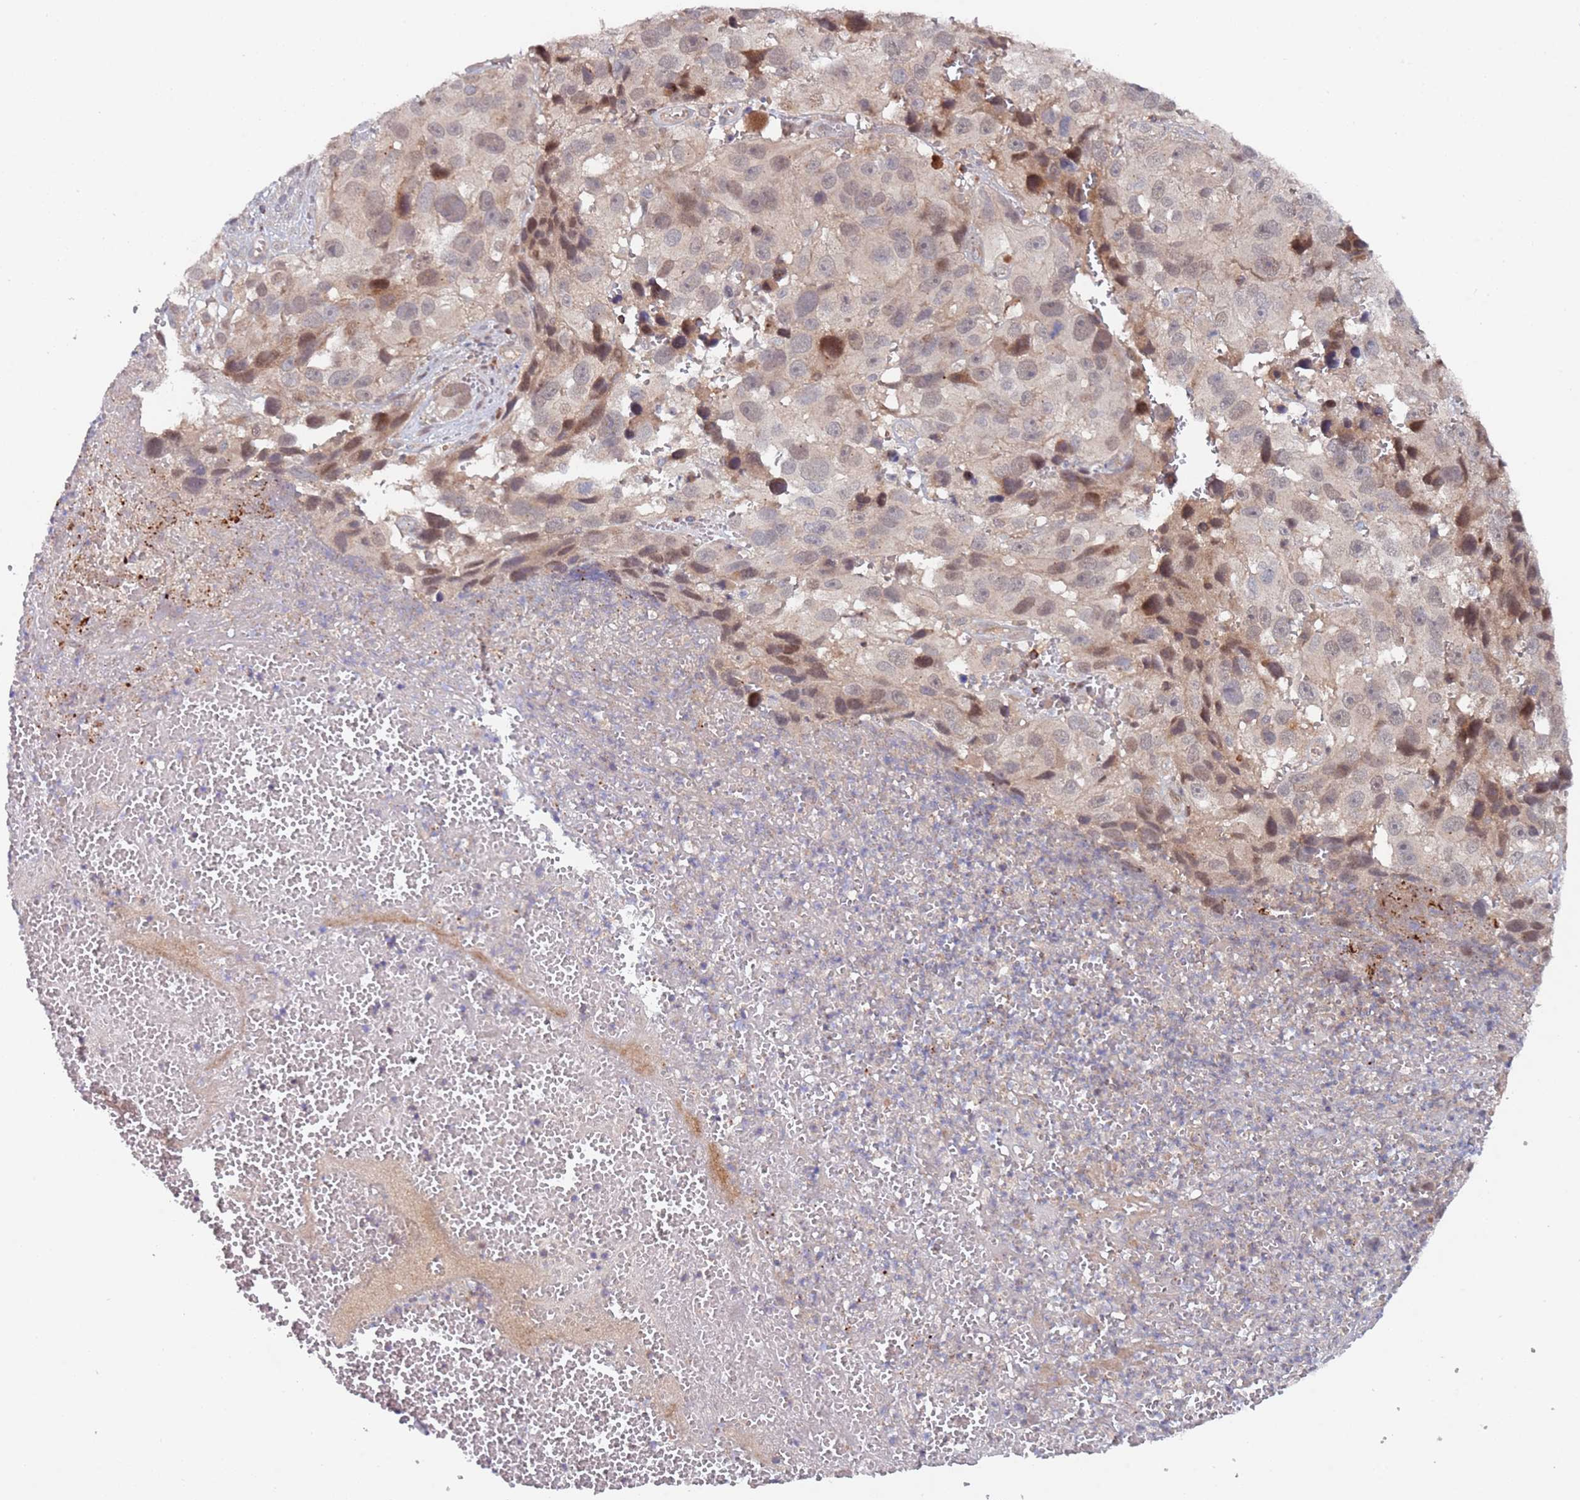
{"staining": {"intensity": "moderate", "quantity": "<25%", "location": "nuclear"}, "tissue": "melanoma", "cell_type": "Tumor cells", "image_type": "cancer", "snomed": [{"axis": "morphology", "description": "Malignant melanoma, NOS"}, {"axis": "topography", "description": "Skin"}], "caption": "This is a micrograph of immunohistochemistry (IHC) staining of malignant melanoma, which shows moderate expression in the nuclear of tumor cells.", "gene": "DDX60", "patient": {"sex": "male", "age": 84}}